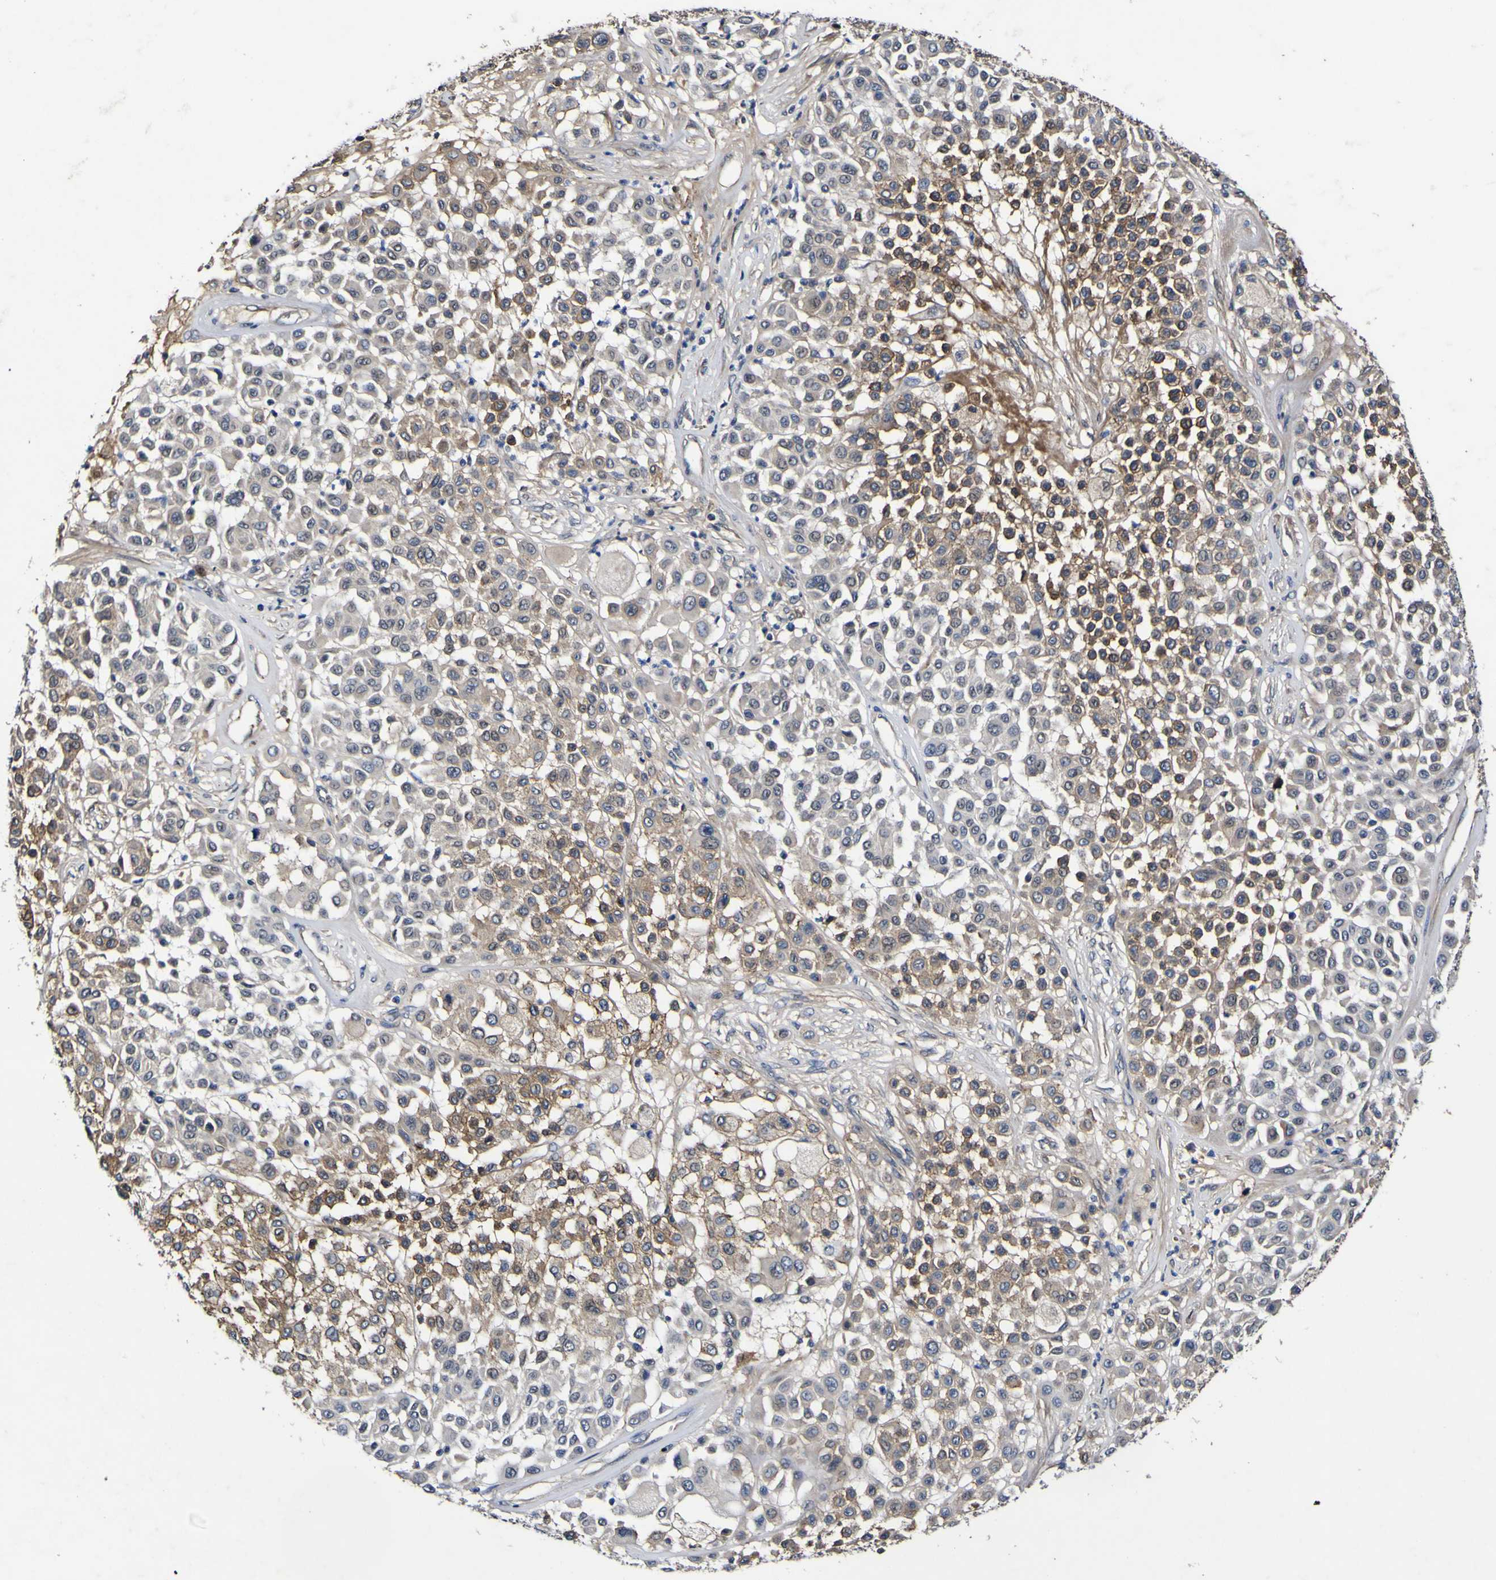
{"staining": {"intensity": "weak", "quantity": "25%-75%", "location": "cytoplasmic/membranous"}, "tissue": "melanoma", "cell_type": "Tumor cells", "image_type": "cancer", "snomed": [{"axis": "morphology", "description": "Malignant melanoma, Metastatic site"}, {"axis": "topography", "description": "Soft tissue"}], "caption": "There is low levels of weak cytoplasmic/membranous positivity in tumor cells of malignant melanoma (metastatic site), as demonstrated by immunohistochemical staining (brown color).", "gene": "CCL2", "patient": {"sex": "male", "age": 41}}